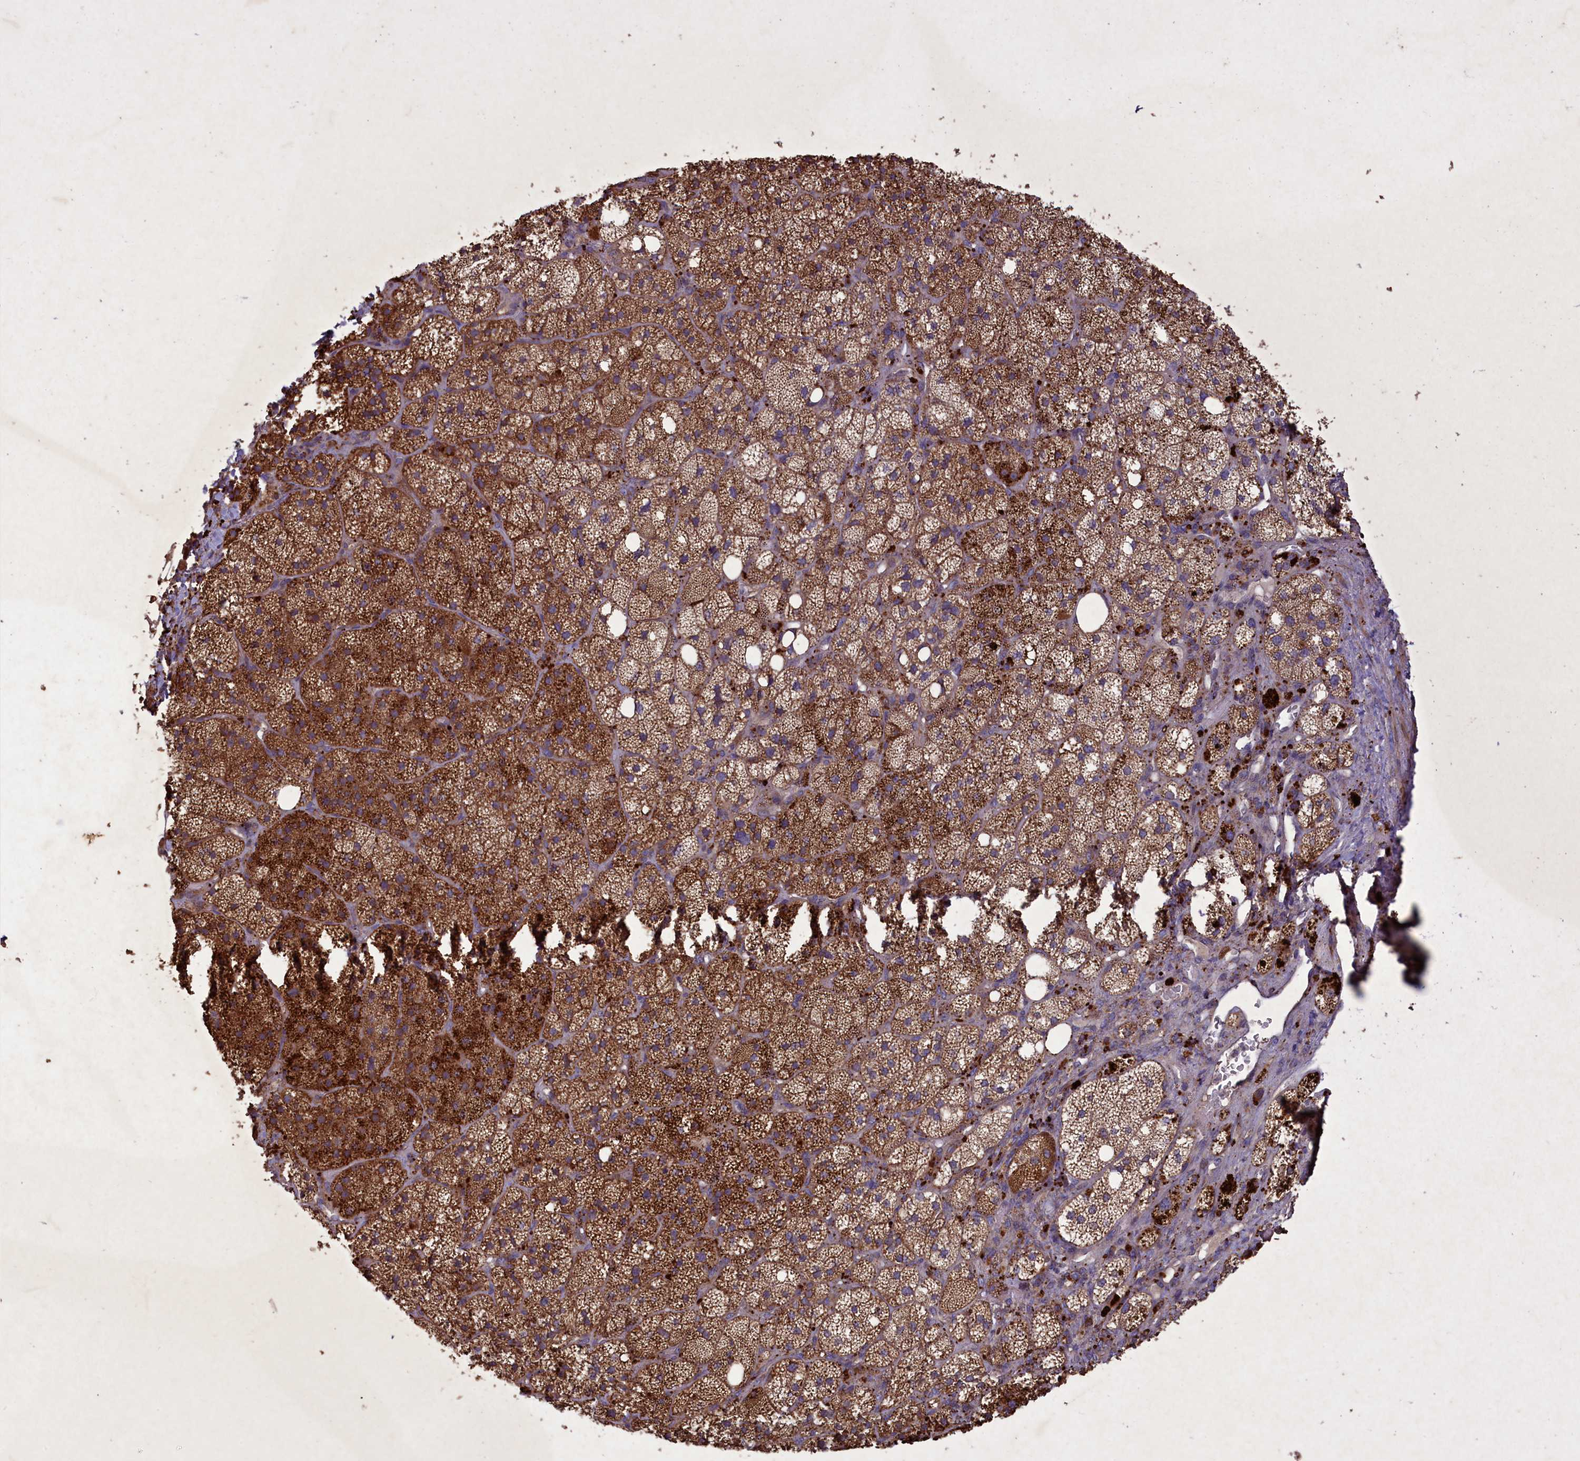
{"staining": {"intensity": "strong", "quantity": ">75%", "location": "cytoplasmic/membranous"}, "tissue": "adrenal gland", "cell_type": "Glandular cells", "image_type": "normal", "snomed": [{"axis": "morphology", "description": "Normal tissue, NOS"}, {"axis": "topography", "description": "Adrenal gland"}], "caption": "IHC (DAB) staining of benign adrenal gland reveals strong cytoplasmic/membranous protein positivity in approximately >75% of glandular cells. The protein is shown in brown color, while the nuclei are stained blue.", "gene": "CIAO2B", "patient": {"sex": "male", "age": 61}}